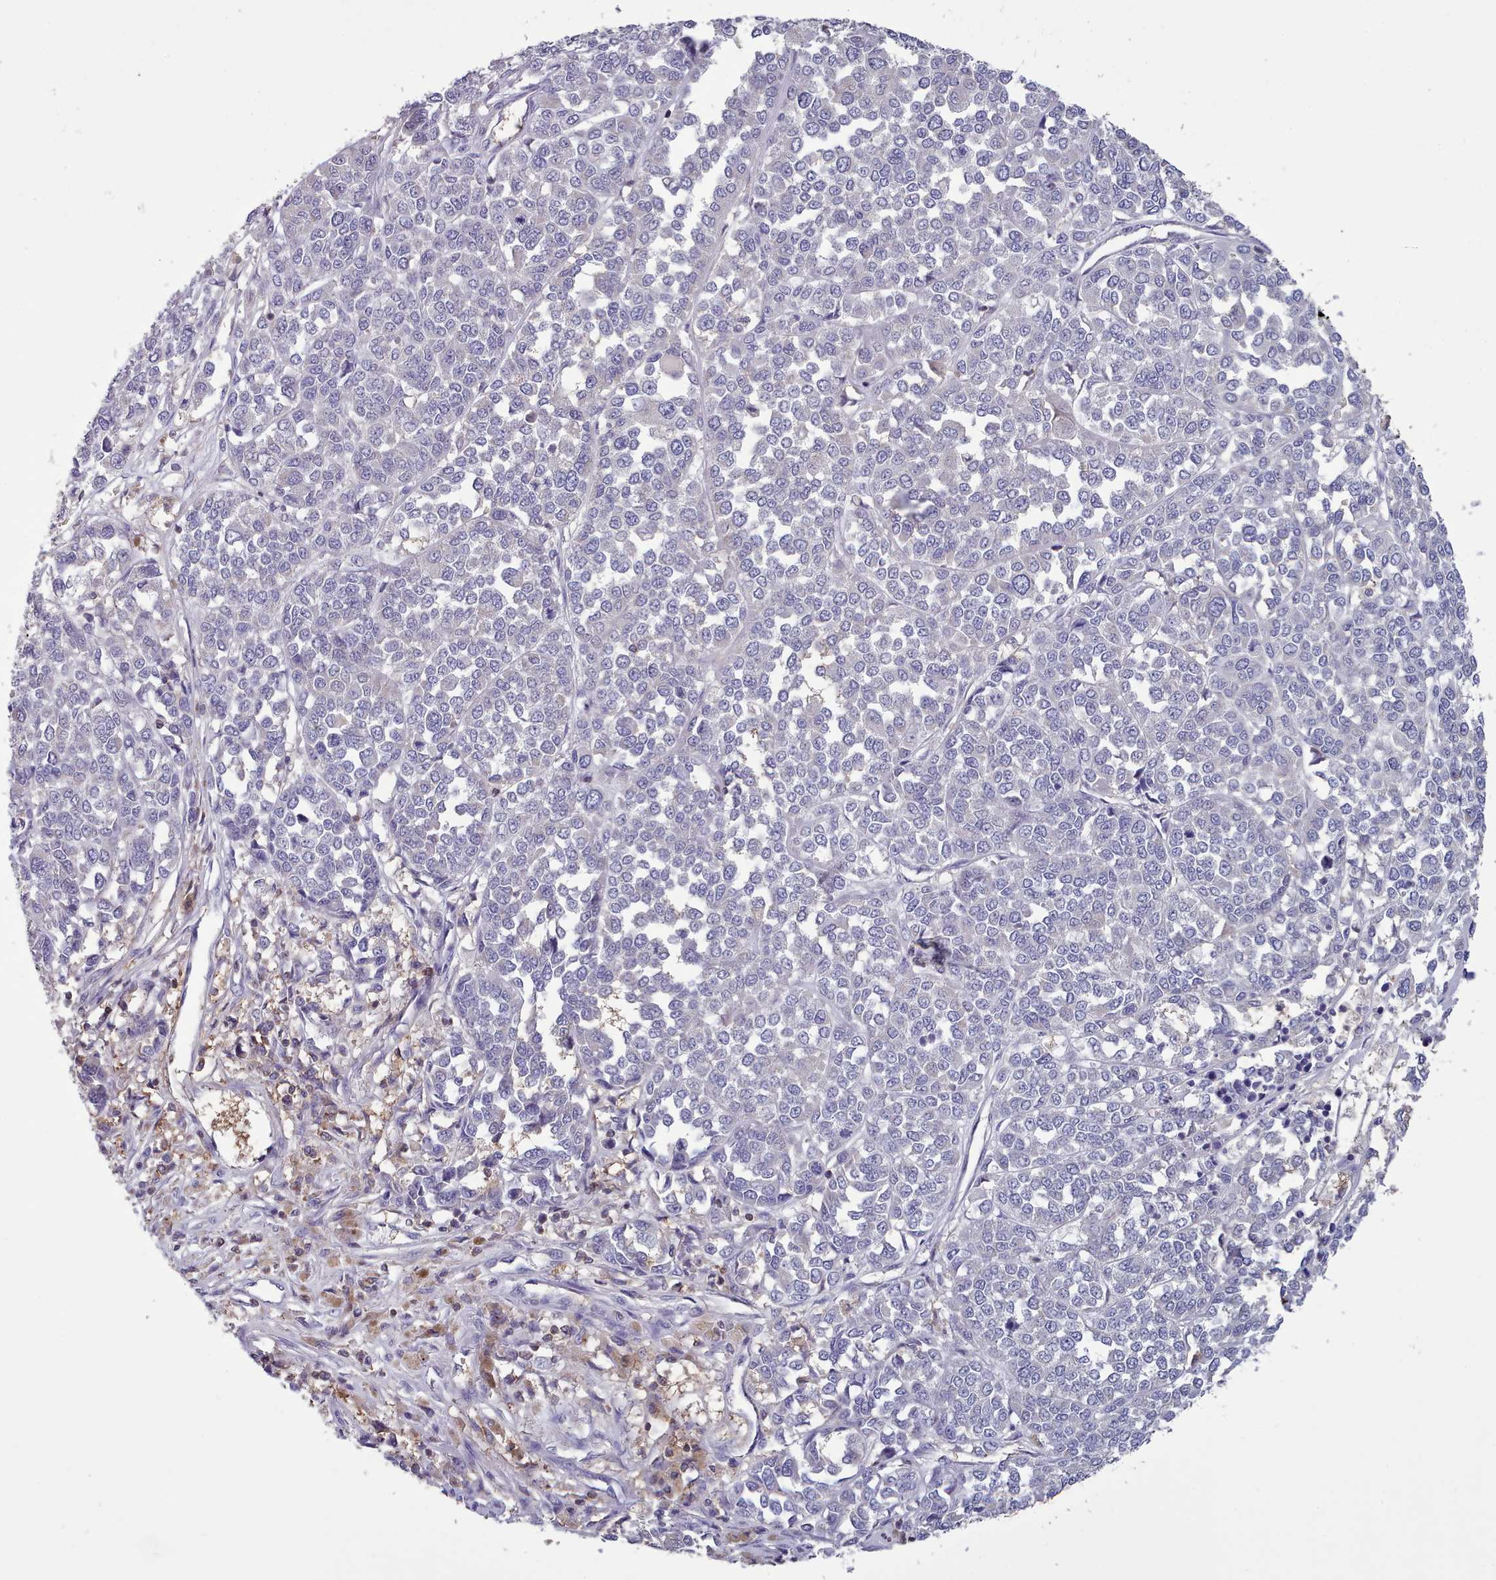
{"staining": {"intensity": "negative", "quantity": "none", "location": "none"}, "tissue": "melanoma", "cell_type": "Tumor cells", "image_type": "cancer", "snomed": [{"axis": "morphology", "description": "Malignant melanoma, Metastatic site"}, {"axis": "topography", "description": "Lymph node"}], "caption": "A histopathology image of human malignant melanoma (metastatic site) is negative for staining in tumor cells.", "gene": "RAC2", "patient": {"sex": "male", "age": 44}}